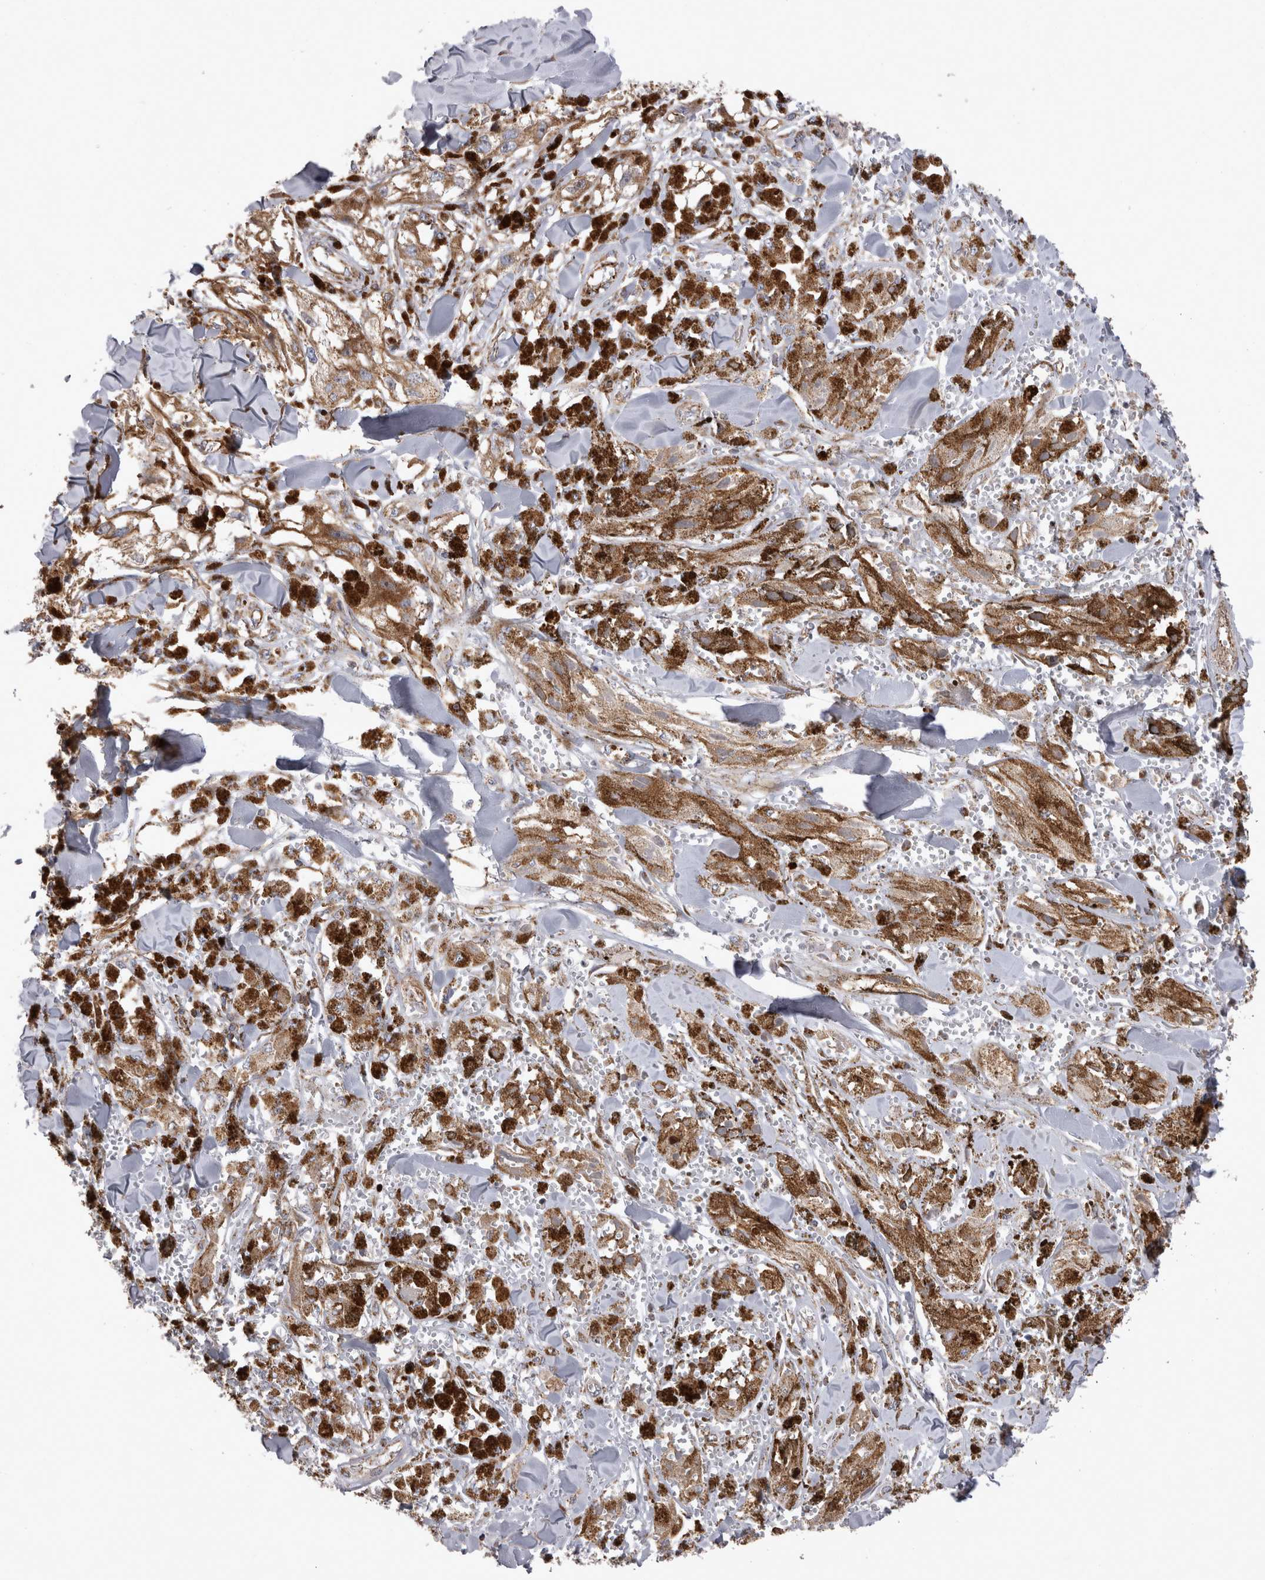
{"staining": {"intensity": "moderate", "quantity": ">75%", "location": "cytoplasmic/membranous"}, "tissue": "melanoma", "cell_type": "Tumor cells", "image_type": "cancer", "snomed": [{"axis": "morphology", "description": "Malignant melanoma, NOS"}, {"axis": "topography", "description": "Skin"}], "caption": "Immunohistochemical staining of human malignant melanoma displays medium levels of moderate cytoplasmic/membranous staining in about >75% of tumor cells.", "gene": "TSPOAP1", "patient": {"sex": "male", "age": 88}}